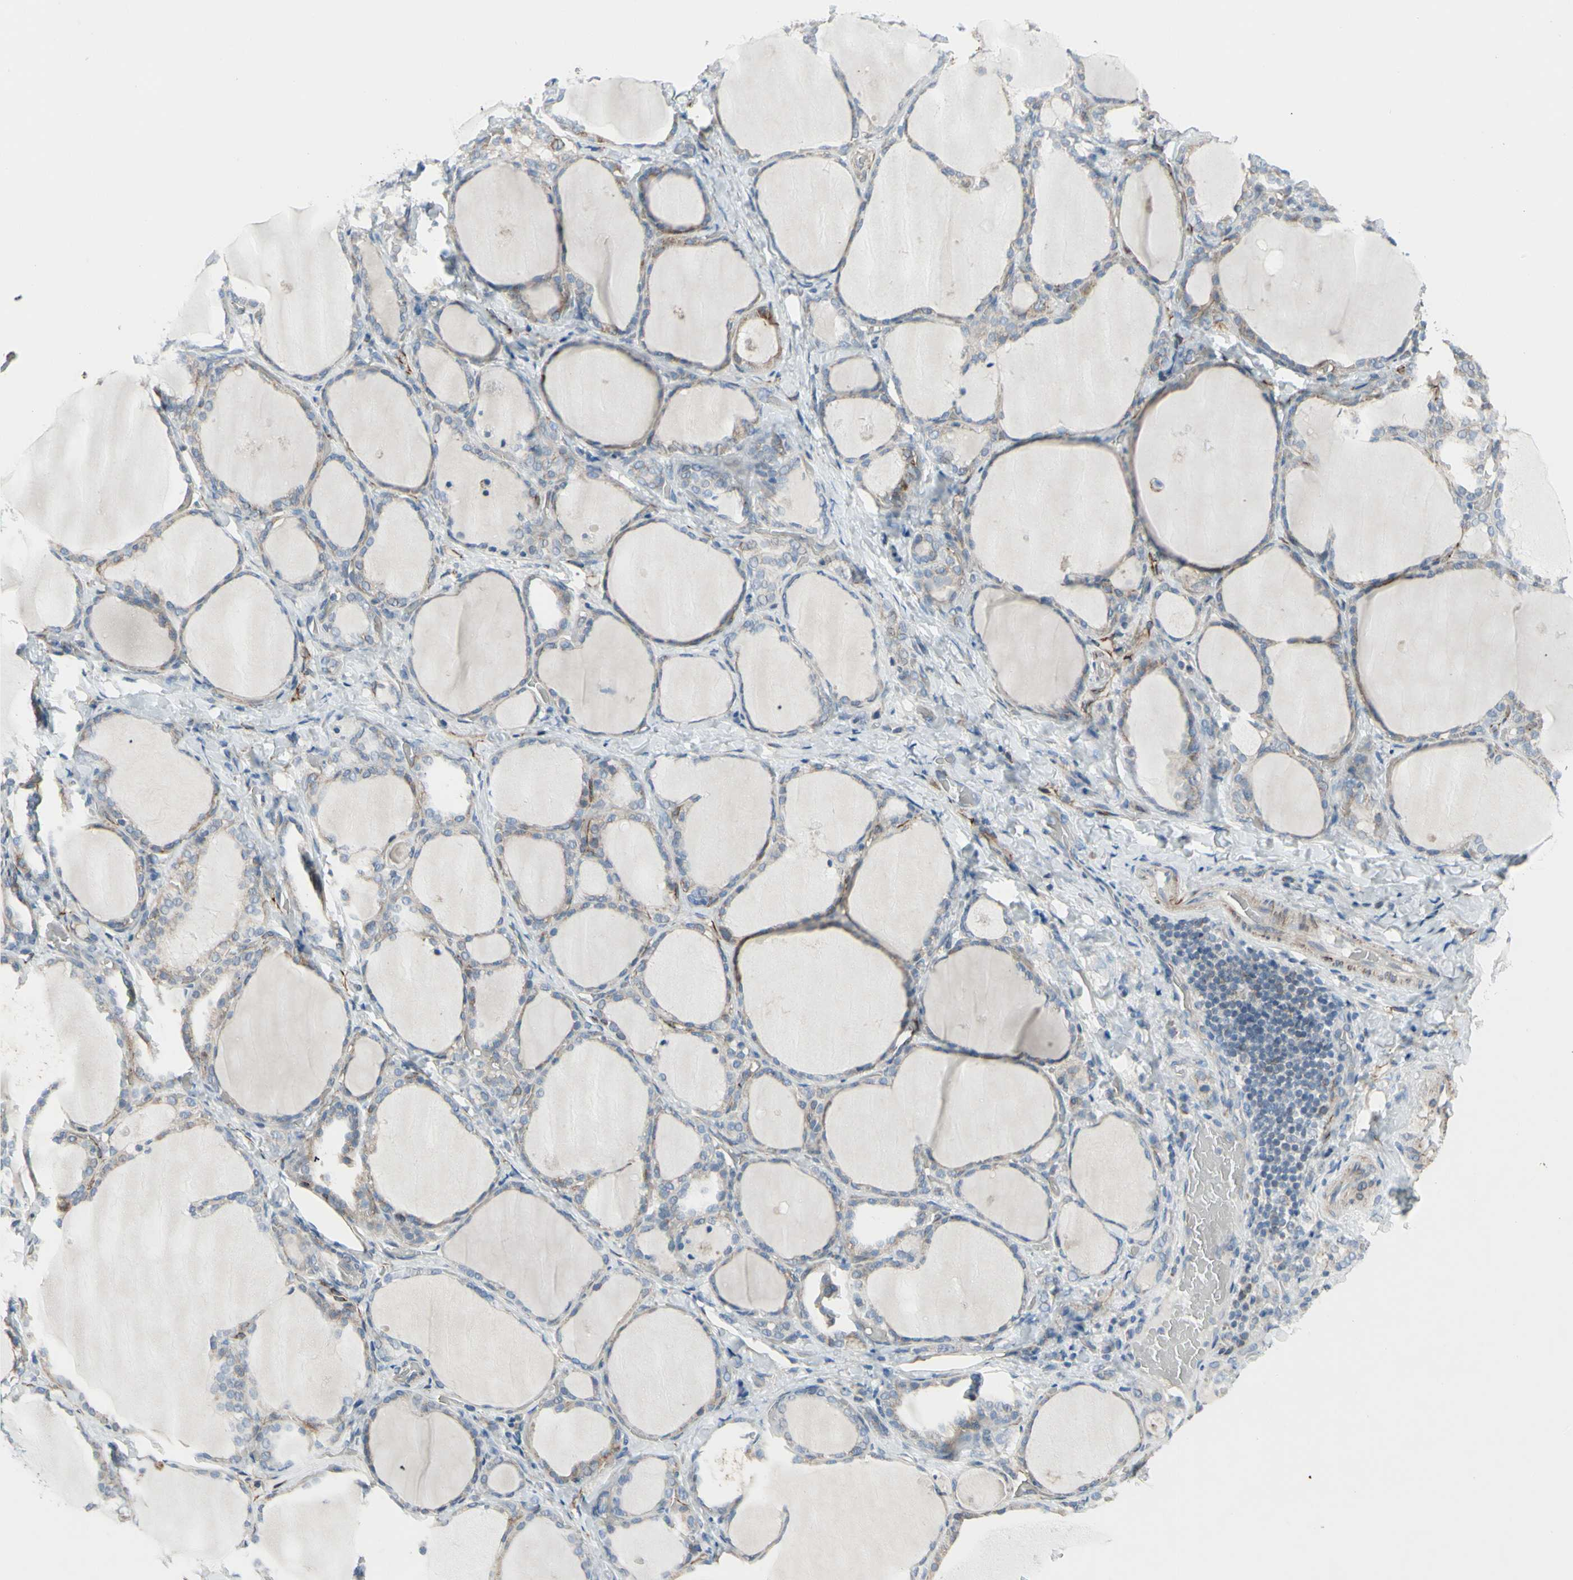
{"staining": {"intensity": "weak", "quantity": "25%-75%", "location": "cytoplasmic/membranous"}, "tissue": "thyroid gland", "cell_type": "Glandular cells", "image_type": "normal", "snomed": [{"axis": "morphology", "description": "Normal tissue, NOS"}, {"axis": "morphology", "description": "Papillary adenocarcinoma, NOS"}, {"axis": "topography", "description": "Thyroid gland"}], "caption": "Weak cytoplasmic/membranous positivity is present in about 25%-75% of glandular cells in unremarkable thyroid gland.", "gene": "FAM171B", "patient": {"sex": "female", "age": 30}}